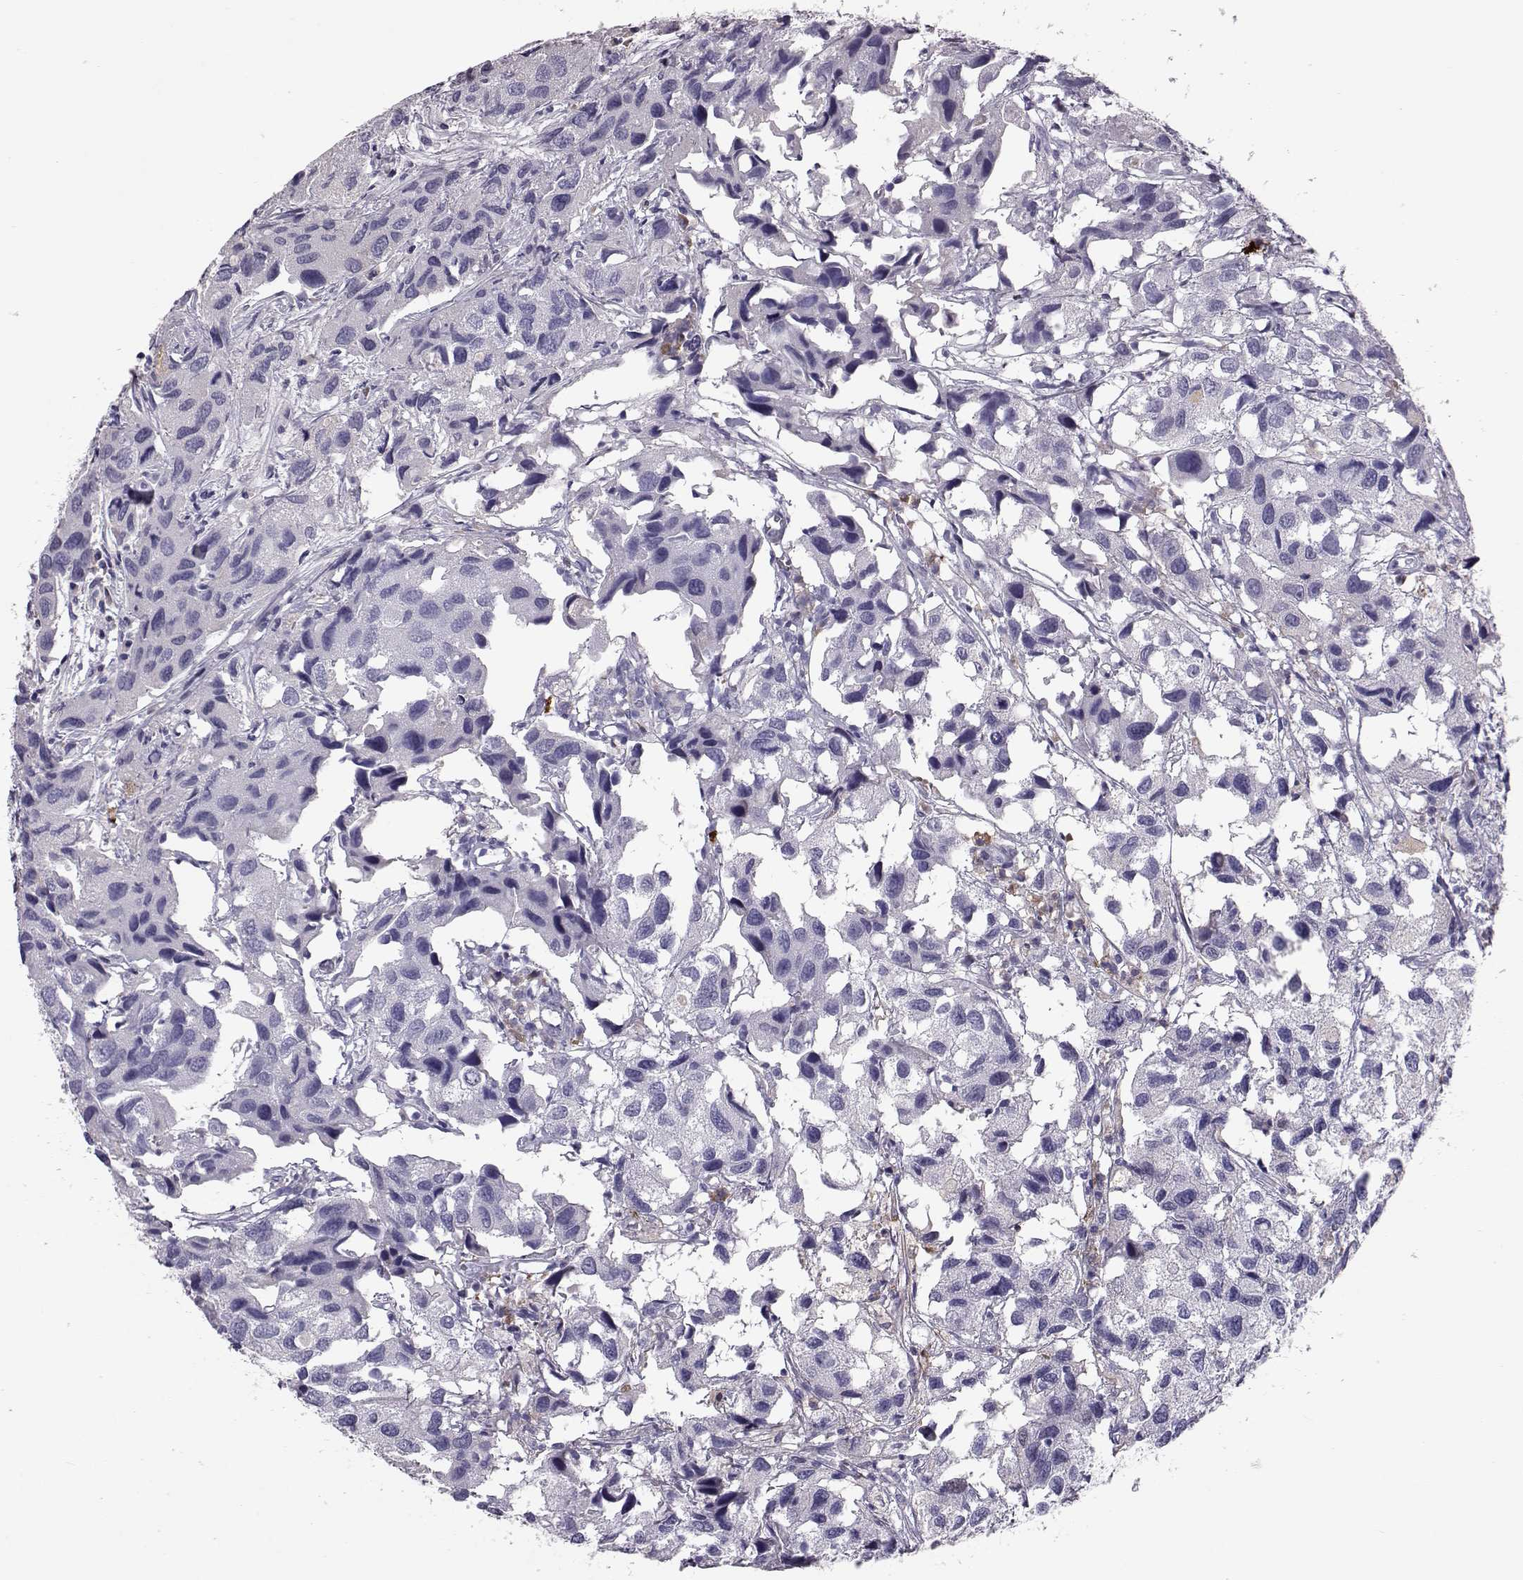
{"staining": {"intensity": "negative", "quantity": "none", "location": "none"}, "tissue": "urothelial cancer", "cell_type": "Tumor cells", "image_type": "cancer", "snomed": [{"axis": "morphology", "description": "Urothelial carcinoma, High grade"}, {"axis": "topography", "description": "Urinary bladder"}], "caption": "Immunohistochemistry of human urothelial cancer reveals no positivity in tumor cells.", "gene": "ADGRG5", "patient": {"sex": "male", "age": 79}}